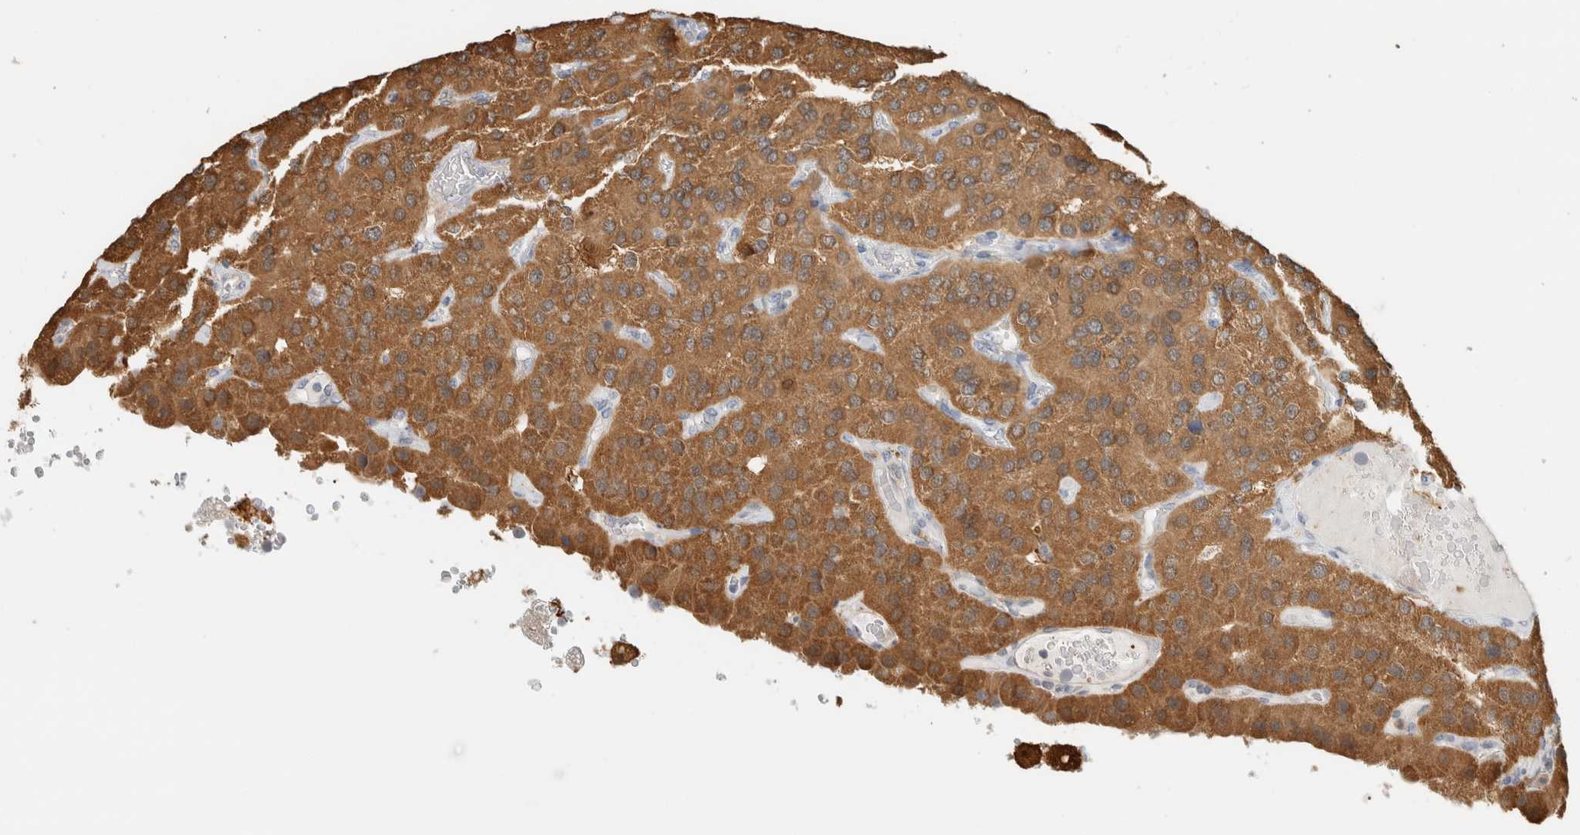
{"staining": {"intensity": "moderate", "quantity": ">75%", "location": "cytoplasmic/membranous,nuclear"}, "tissue": "parathyroid gland", "cell_type": "Glandular cells", "image_type": "normal", "snomed": [{"axis": "morphology", "description": "Normal tissue, NOS"}, {"axis": "morphology", "description": "Adenoma, NOS"}, {"axis": "topography", "description": "Parathyroid gland"}], "caption": "Immunohistochemical staining of normal human parathyroid gland displays >75% levels of moderate cytoplasmic/membranous,nuclear protein expression in about >75% of glandular cells. The protein of interest is shown in brown color, while the nuclei are stained blue.", "gene": "CAPG", "patient": {"sex": "female", "age": 86}}